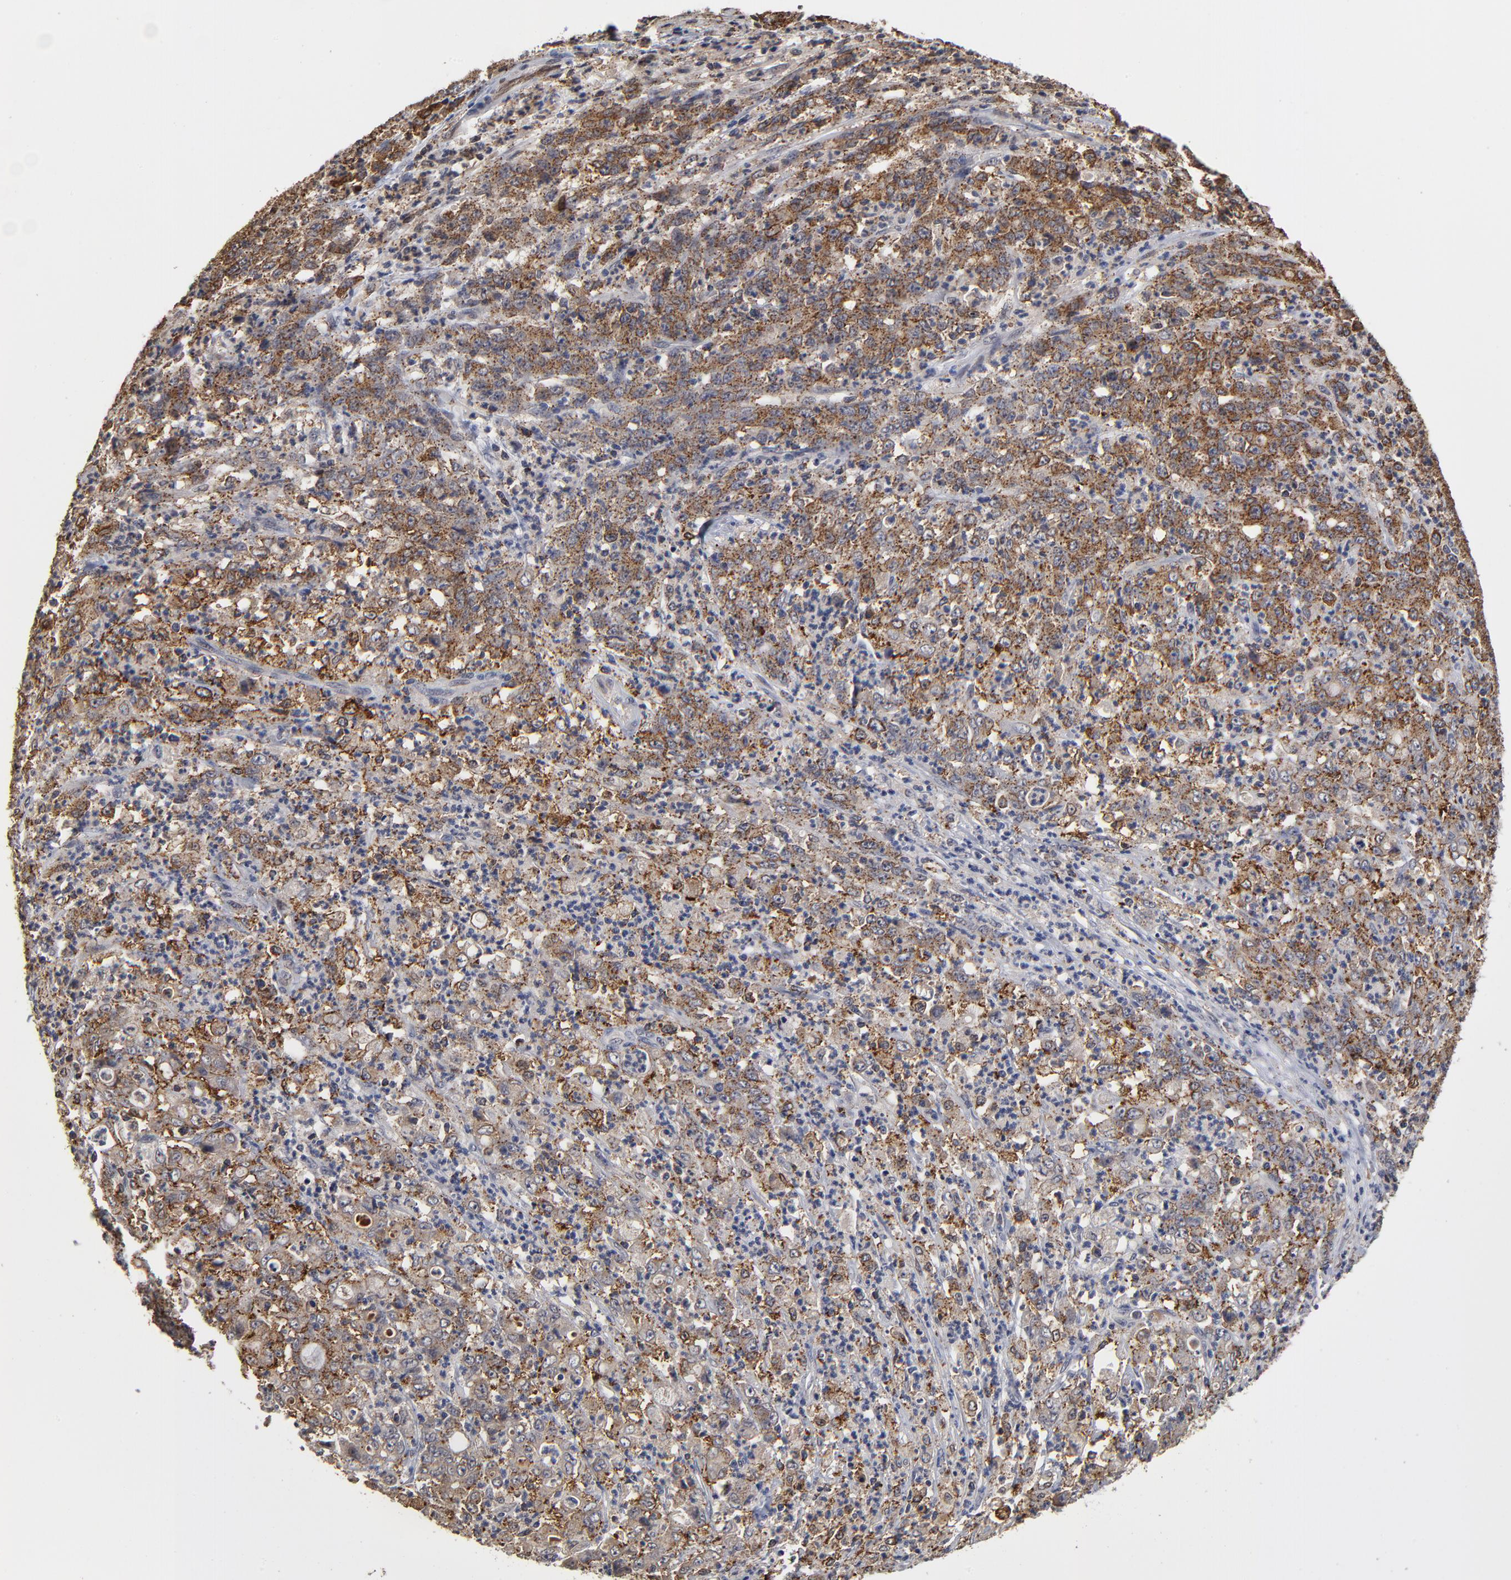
{"staining": {"intensity": "strong", "quantity": ">75%", "location": "cytoplasmic/membranous"}, "tissue": "stomach cancer", "cell_type": "Tumor cells", "image_type": "cancer", "snomed": [{"axis": "morphology", "description": "Adenocarcinoma, NOS"}, {"axis": "topography", "description": "Stomach, lower"}], "caption": "The image displays a brown stain indicating the presence of a protein in the cytoplasmic/membranous of tumor cells in stomach cancer. The protein is shown in brown color, while the nuclei are stained blue.", "gene": "ASB8", "patient": {"sex": "female", "age": 71}}